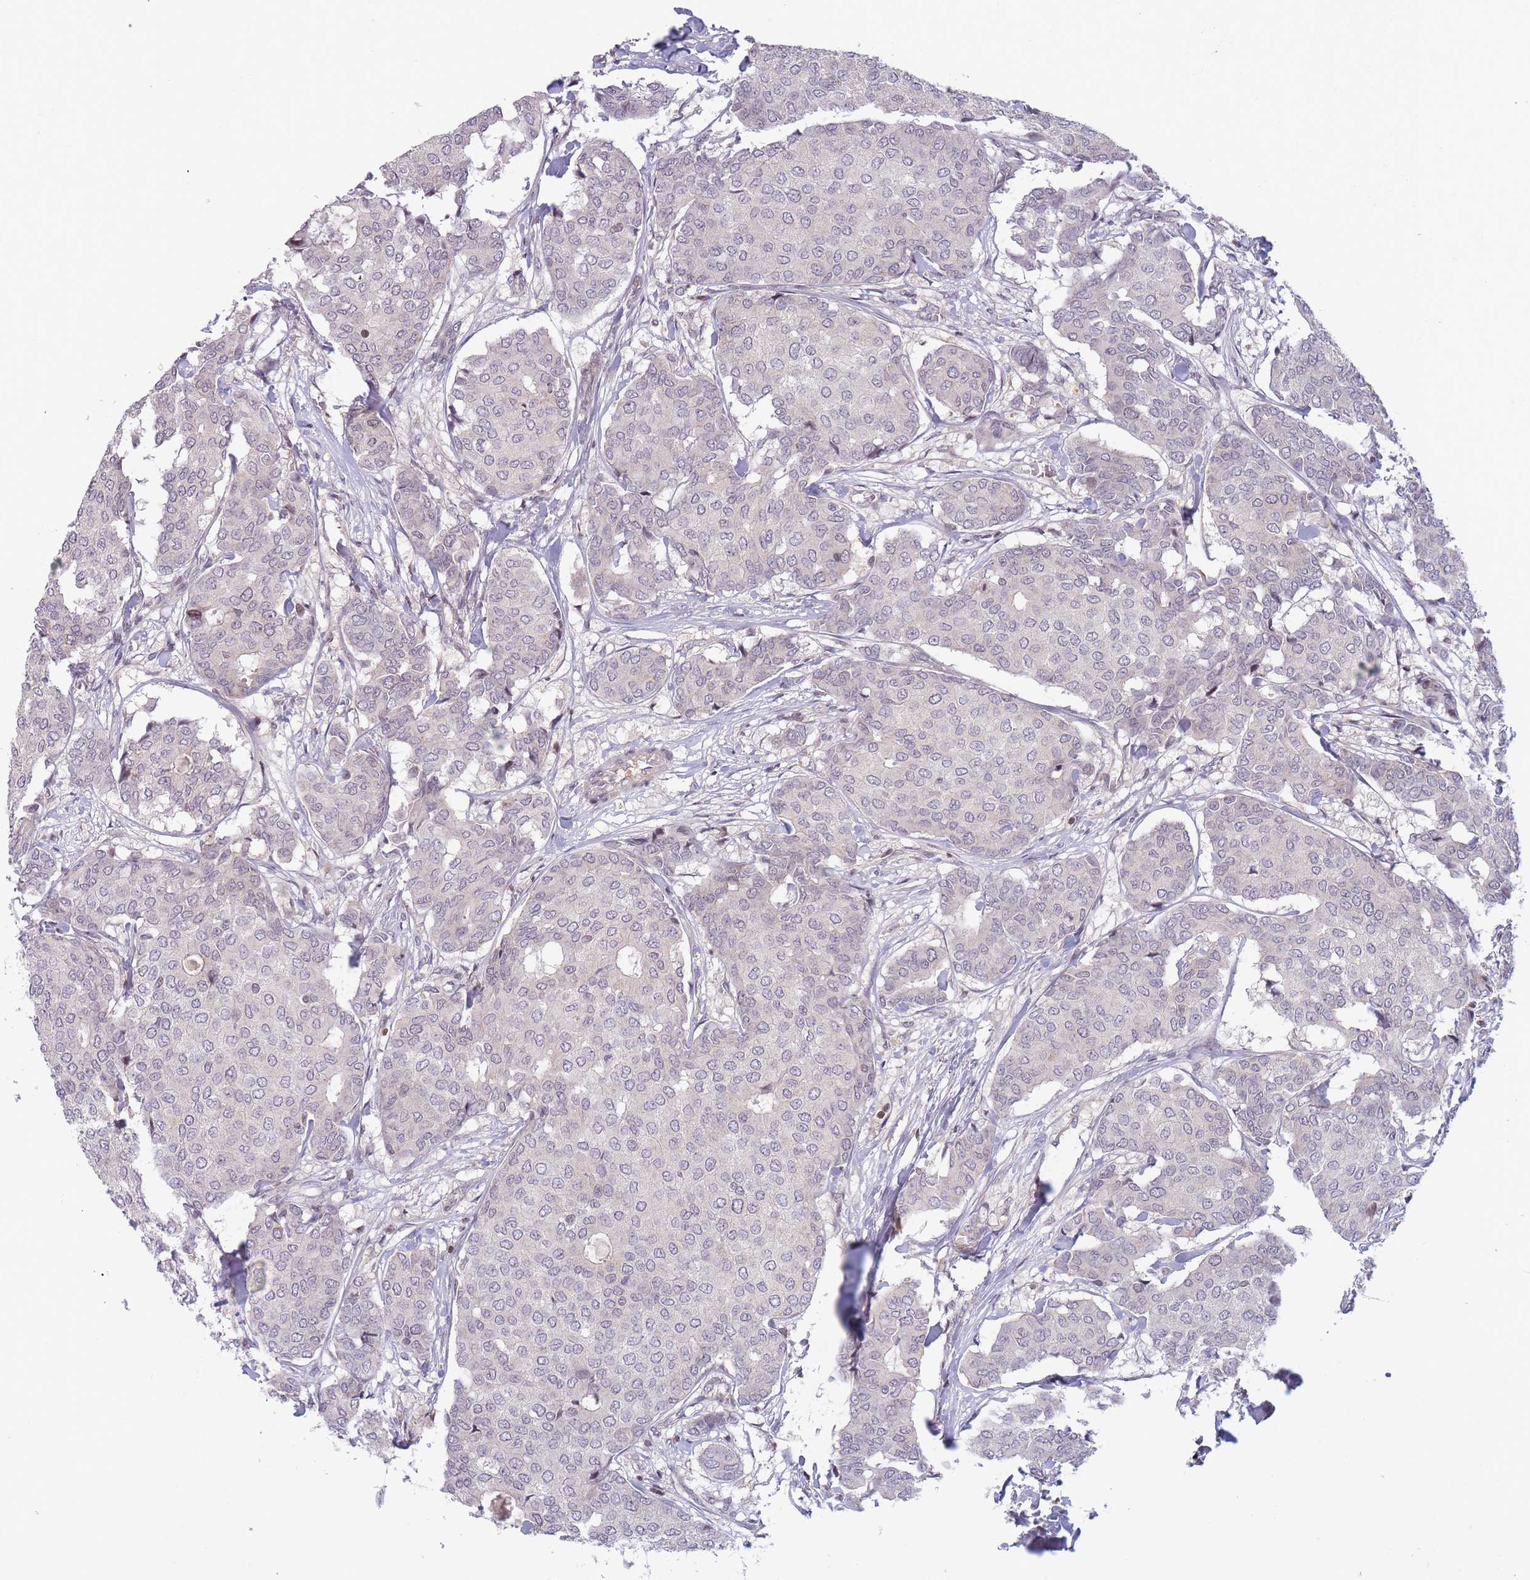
{"staining": {"intensity": "negative", "quantity": "none", "location": "none"}, "tissue": "breast cancer", "cell_type": "Tumor cells", "image_type": "cancer", "snomed": [{"axis": "morphology", "description": "Duct carcinoma"}, {"axis": "topography", "description": "Breast"}], "caption": "Tumor cells are negative for protein expression in human breast cancer (infiltrating ductal carcinoma).", "gene": "SLC35F5", "patient": {"sex": "female", "age": 75}}